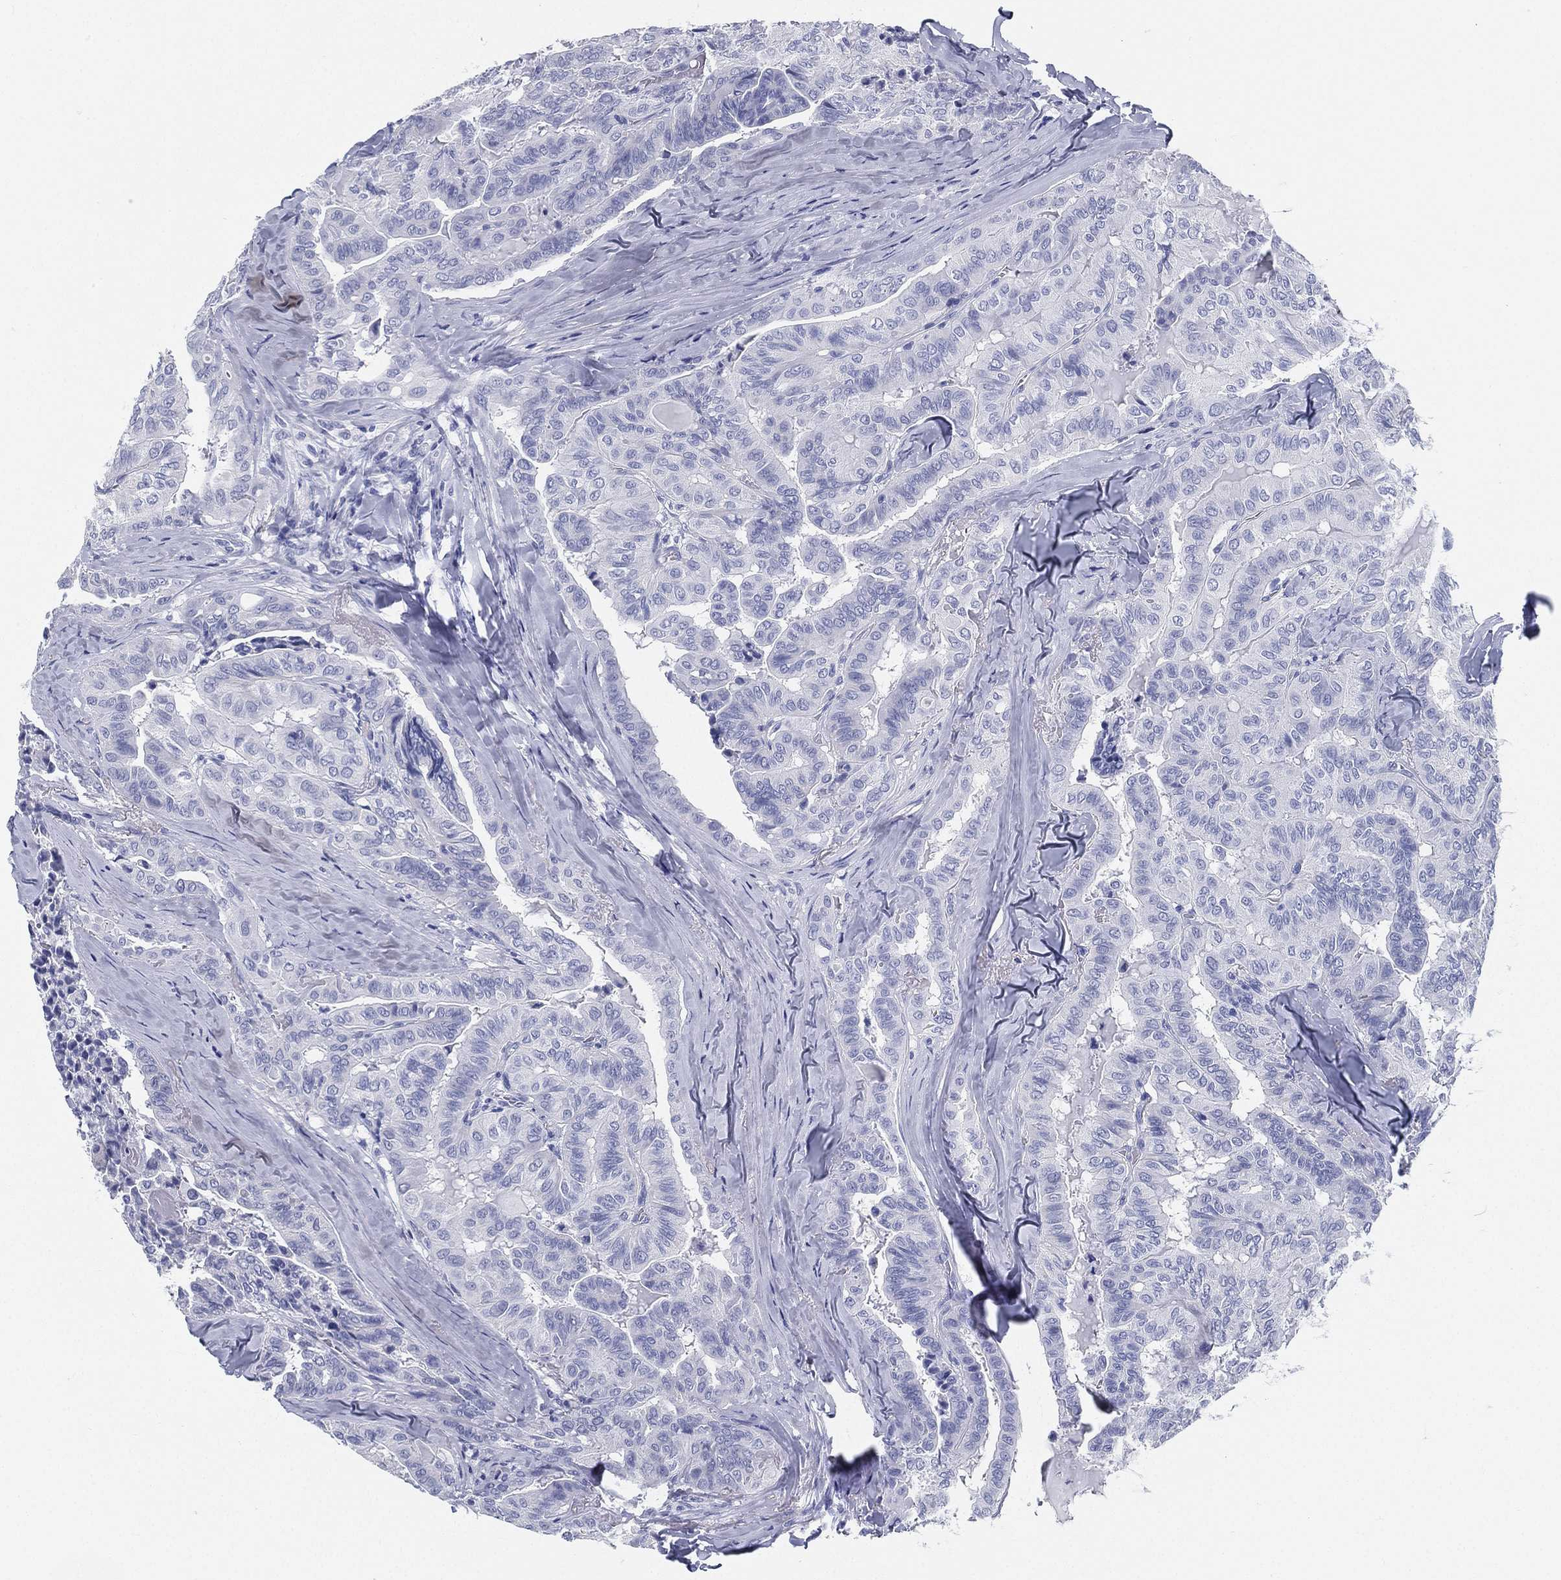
{"staining": {"intensity": "negative", "quantity": "none", "location": "none"}, "tissue": "thyroid cancer", "cell_type": "Tumor cells", "image_type": "cancer", "snomed": [{"axis": "morphology", "description": "Papillary adenocarcinoma, NOS"}, {"axis": "topography", "description": "Thyroid gland"}], "caption": "Tumor cells are negative for brown protein staining in thyroid papillary adenocarcinoma. (Stains: DAB (3,3'-diaminobenzidine) immunohistochemistry (IHC) with hematoxylin counter stain, Microscopy: brightfield microscopy at high magnification).", "gene": "ATP1B2", "patient": {"sex": "female", "age": 68}}